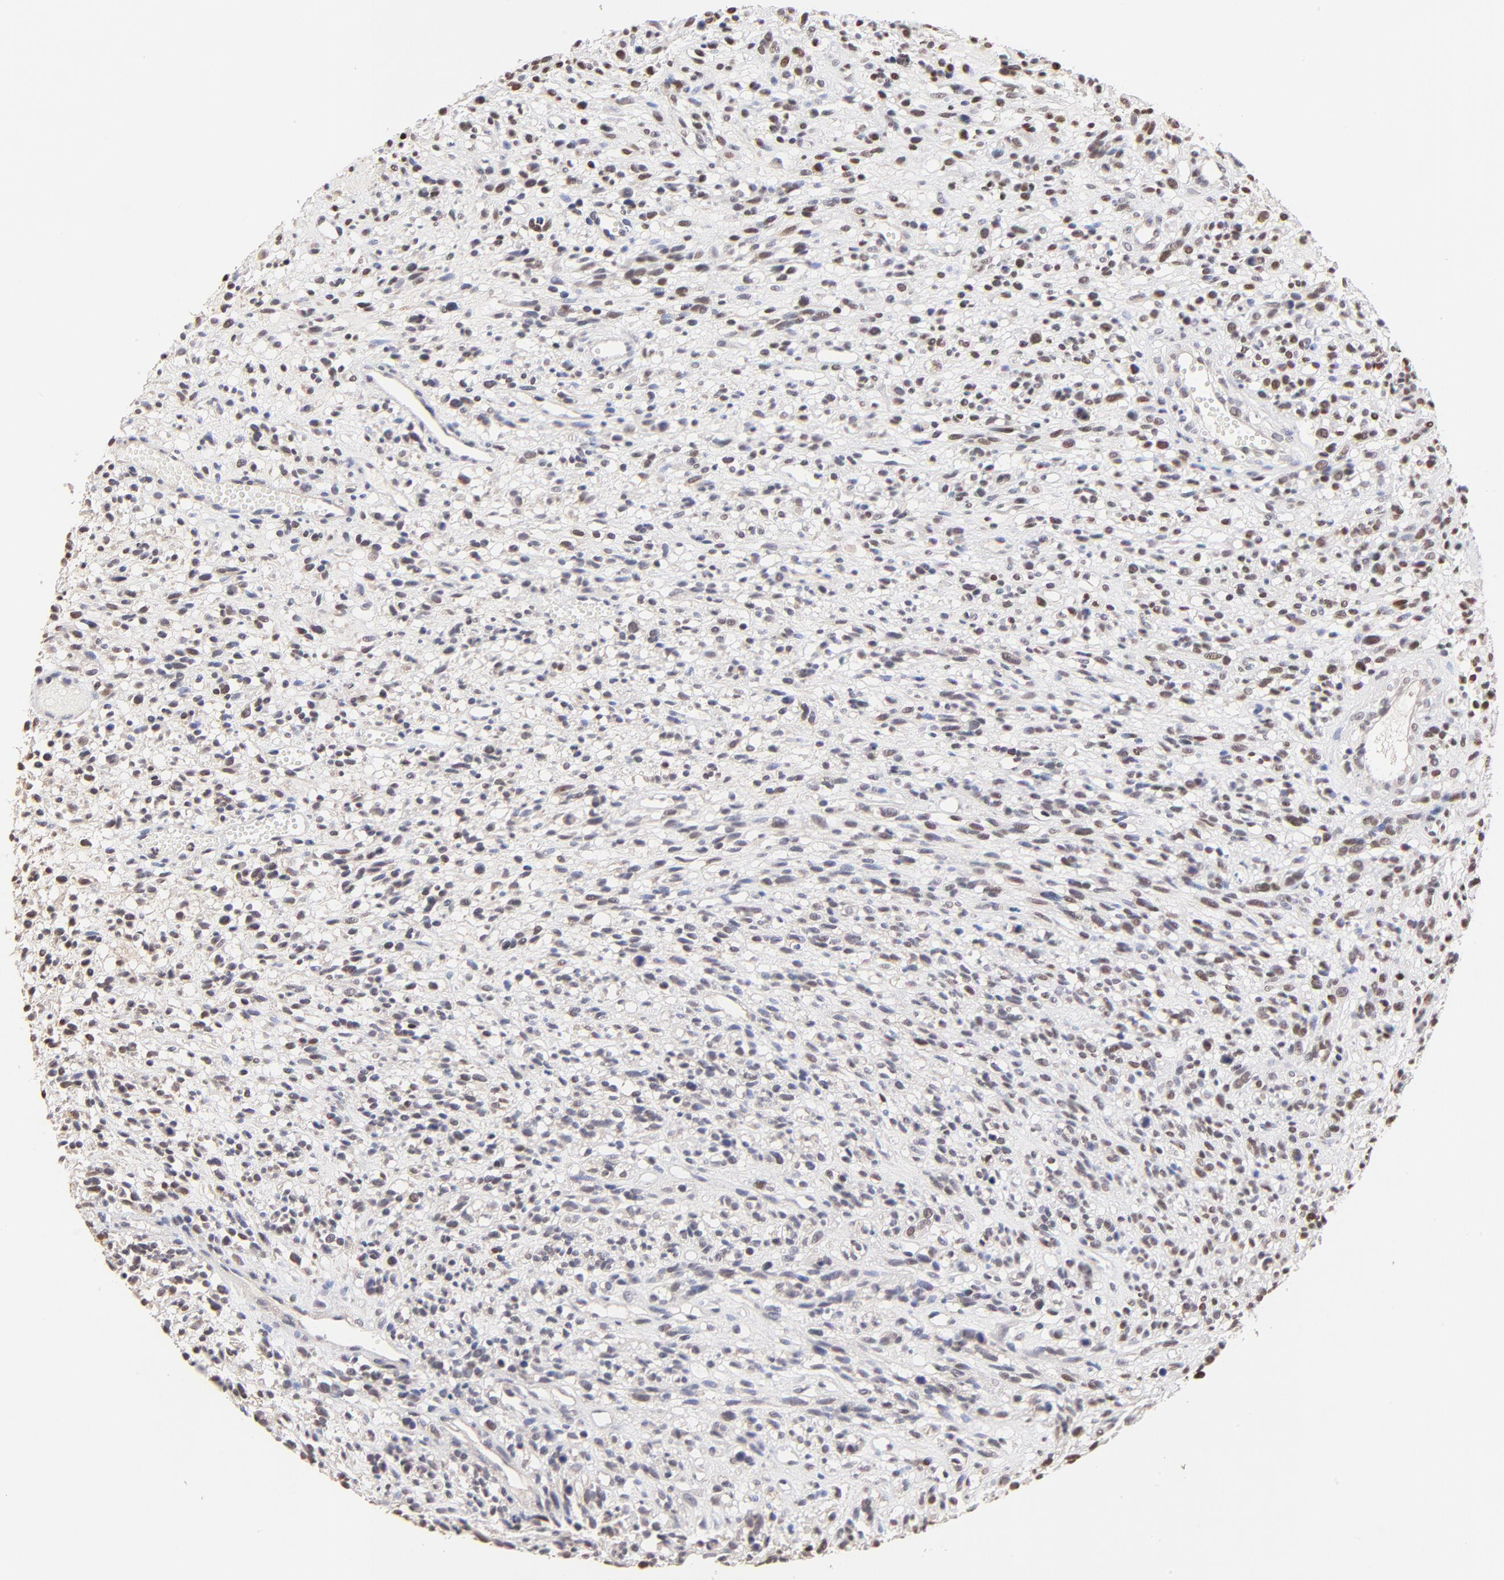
{"staining": {"intensity": "weak", "quantity": "25%-75%", "location": "nuclear"}, "tissue": "glioma", "cell_type": "Tumor cells", "image_type": "cancer", "snomed": [{"axis": "morphology", "description": "Glioma, malignant, High grade"}, {"axis": "topography", "description": "Brain"}], "caption": "High-grade glioma (malignant) stained with a brown dye reveals weak nuclear positive staining in approximately 25%-75% of tumor cells.", "gene": "DSN1", "patient": {"sex": "male", "age": 66}}